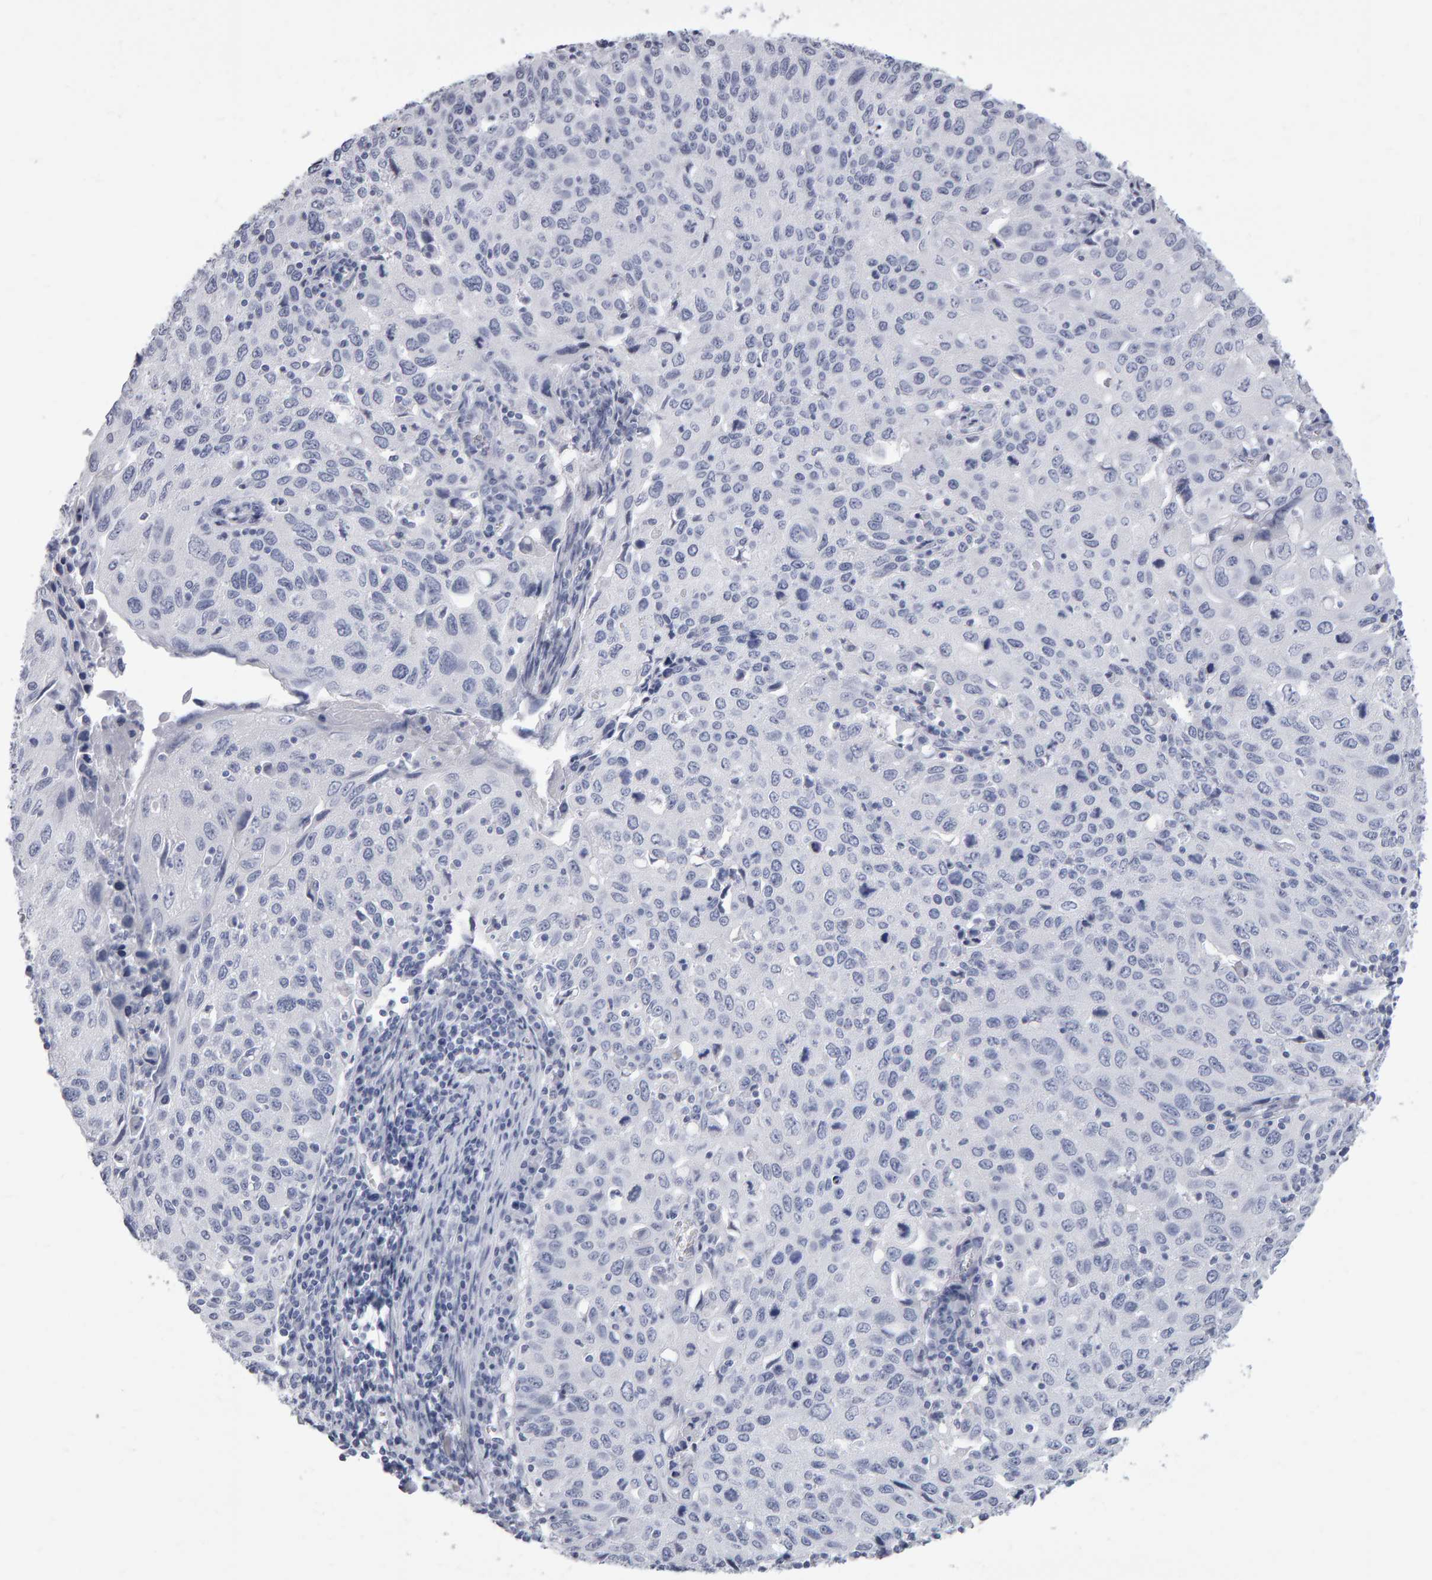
{"staining": {"intensity": "negative", "quantity": "none", "location": "none"}, "tissue": "cervical cancer", "cell_type": "Tumor cells", "image_type": "cancer", "snomed": [{"axis": "morphology", "description": "Squamous cell carcinoma, NOS"}, {"axis": "topography", "description": "Cervix"}], "caption": "IHC of human cervical squamous cell carcinoma shows no positivity in tumor cells. The staining was performed using DAB (3,3'-diaminobenzidine) to visualize the protein expression in brown, while the nuclei were stained in blue with hematoxylin (Magnification: 20x).", "gene": "NCDN", "patient": {"sex": "female", "age": 53}}